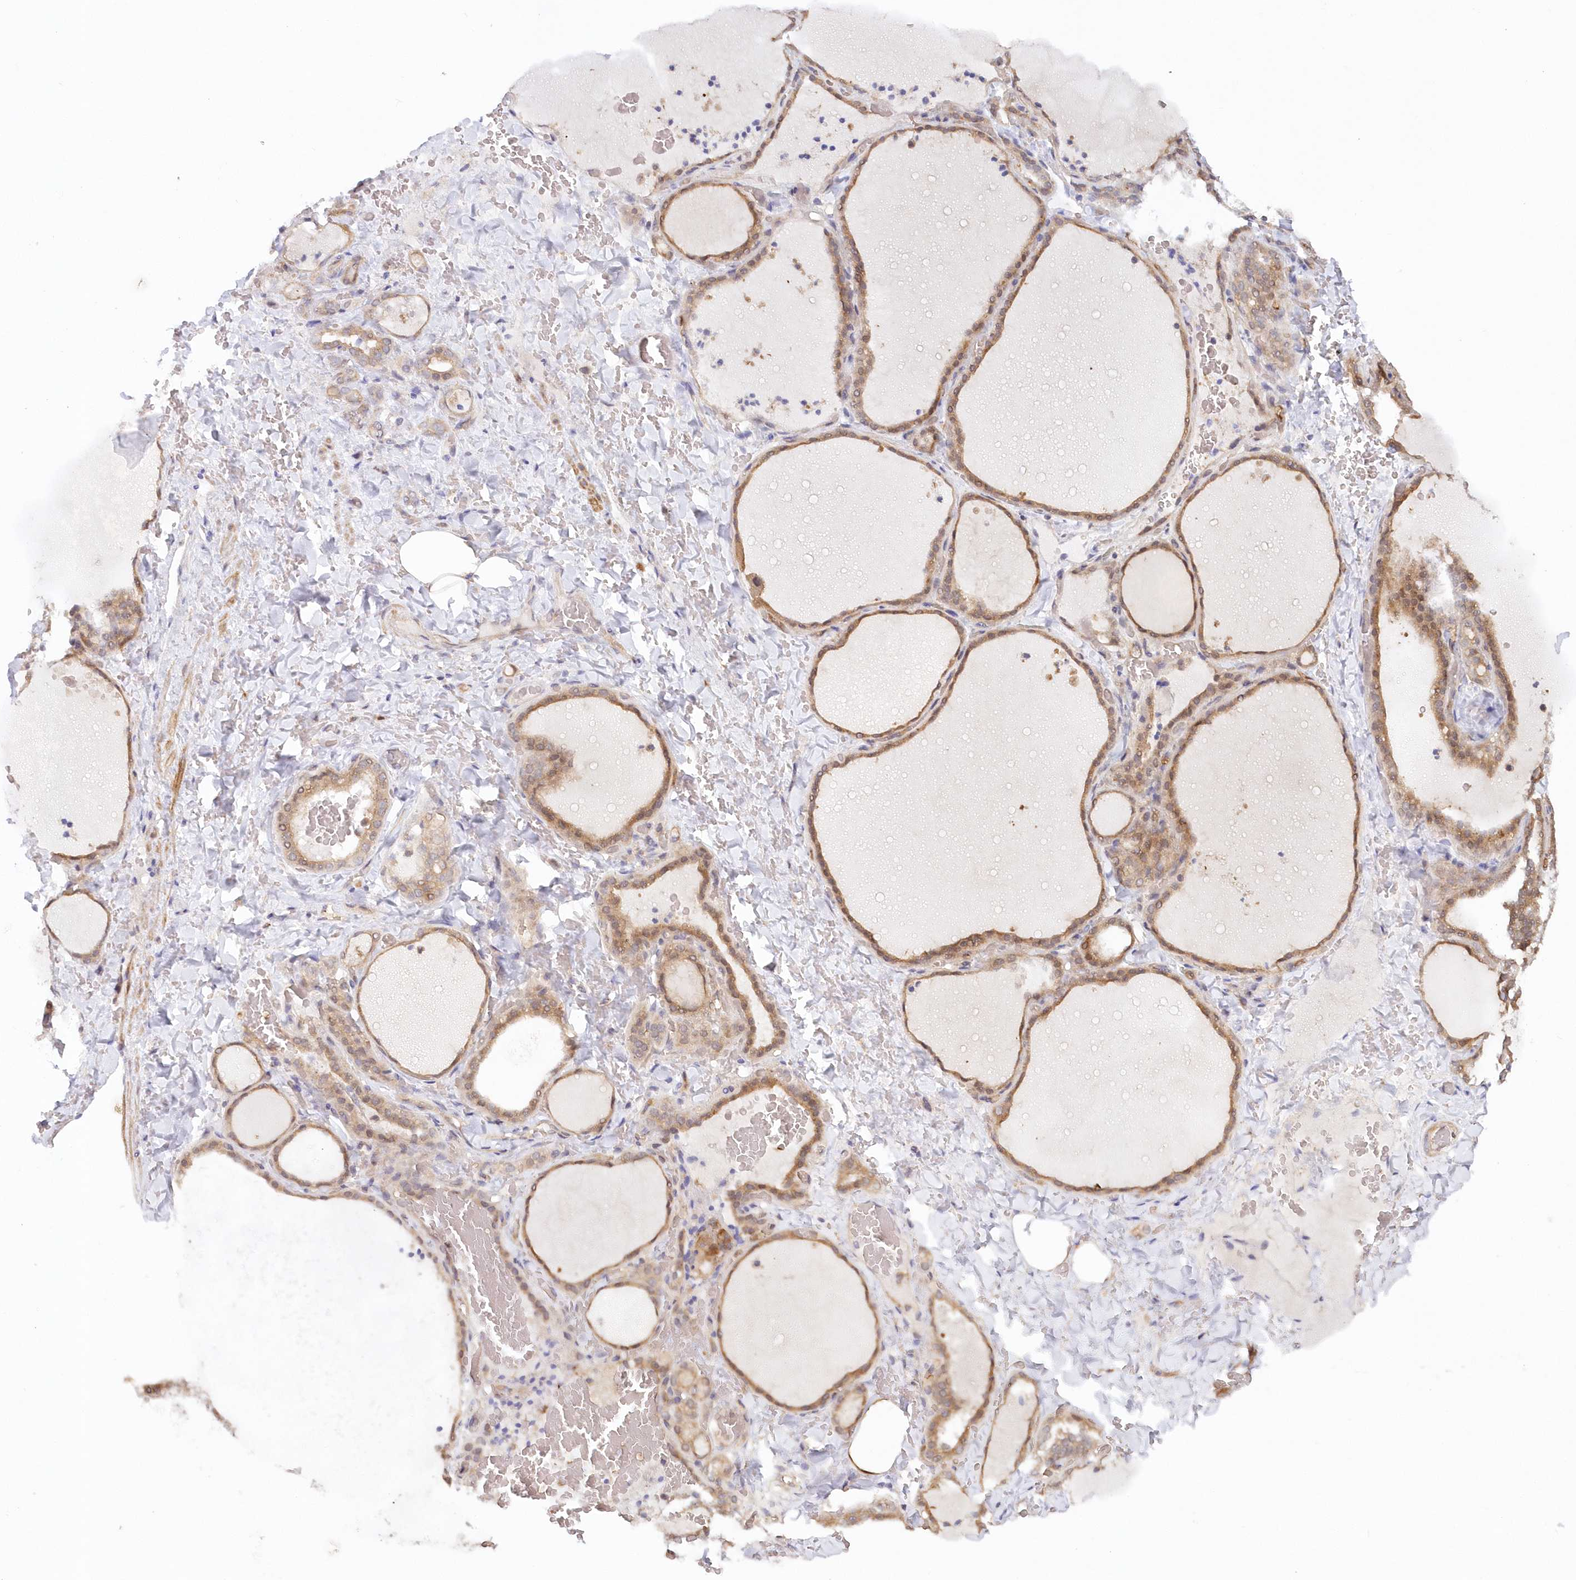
{"staining": {"intensity": "strong", "quantity": ">75%", "location": "cytoplasmic/membranous"}, "tissue": "thyroid gland", "cell_type": "Glandular cells", "image_type": "normal", "snomed": [{"axis": "morphology", "description": "Normal tissue, NOS"}, {"axis": "topography", "description": "Thyroid gland"}], "caption": "Immunohistochemical staining of unremarkable thyroid gland reveals strong cytoplasmic/membranous protein expression in about >75% of glandular cells.", "gene": "GBE1", "patient": {"sex": "female", "age": 22}}